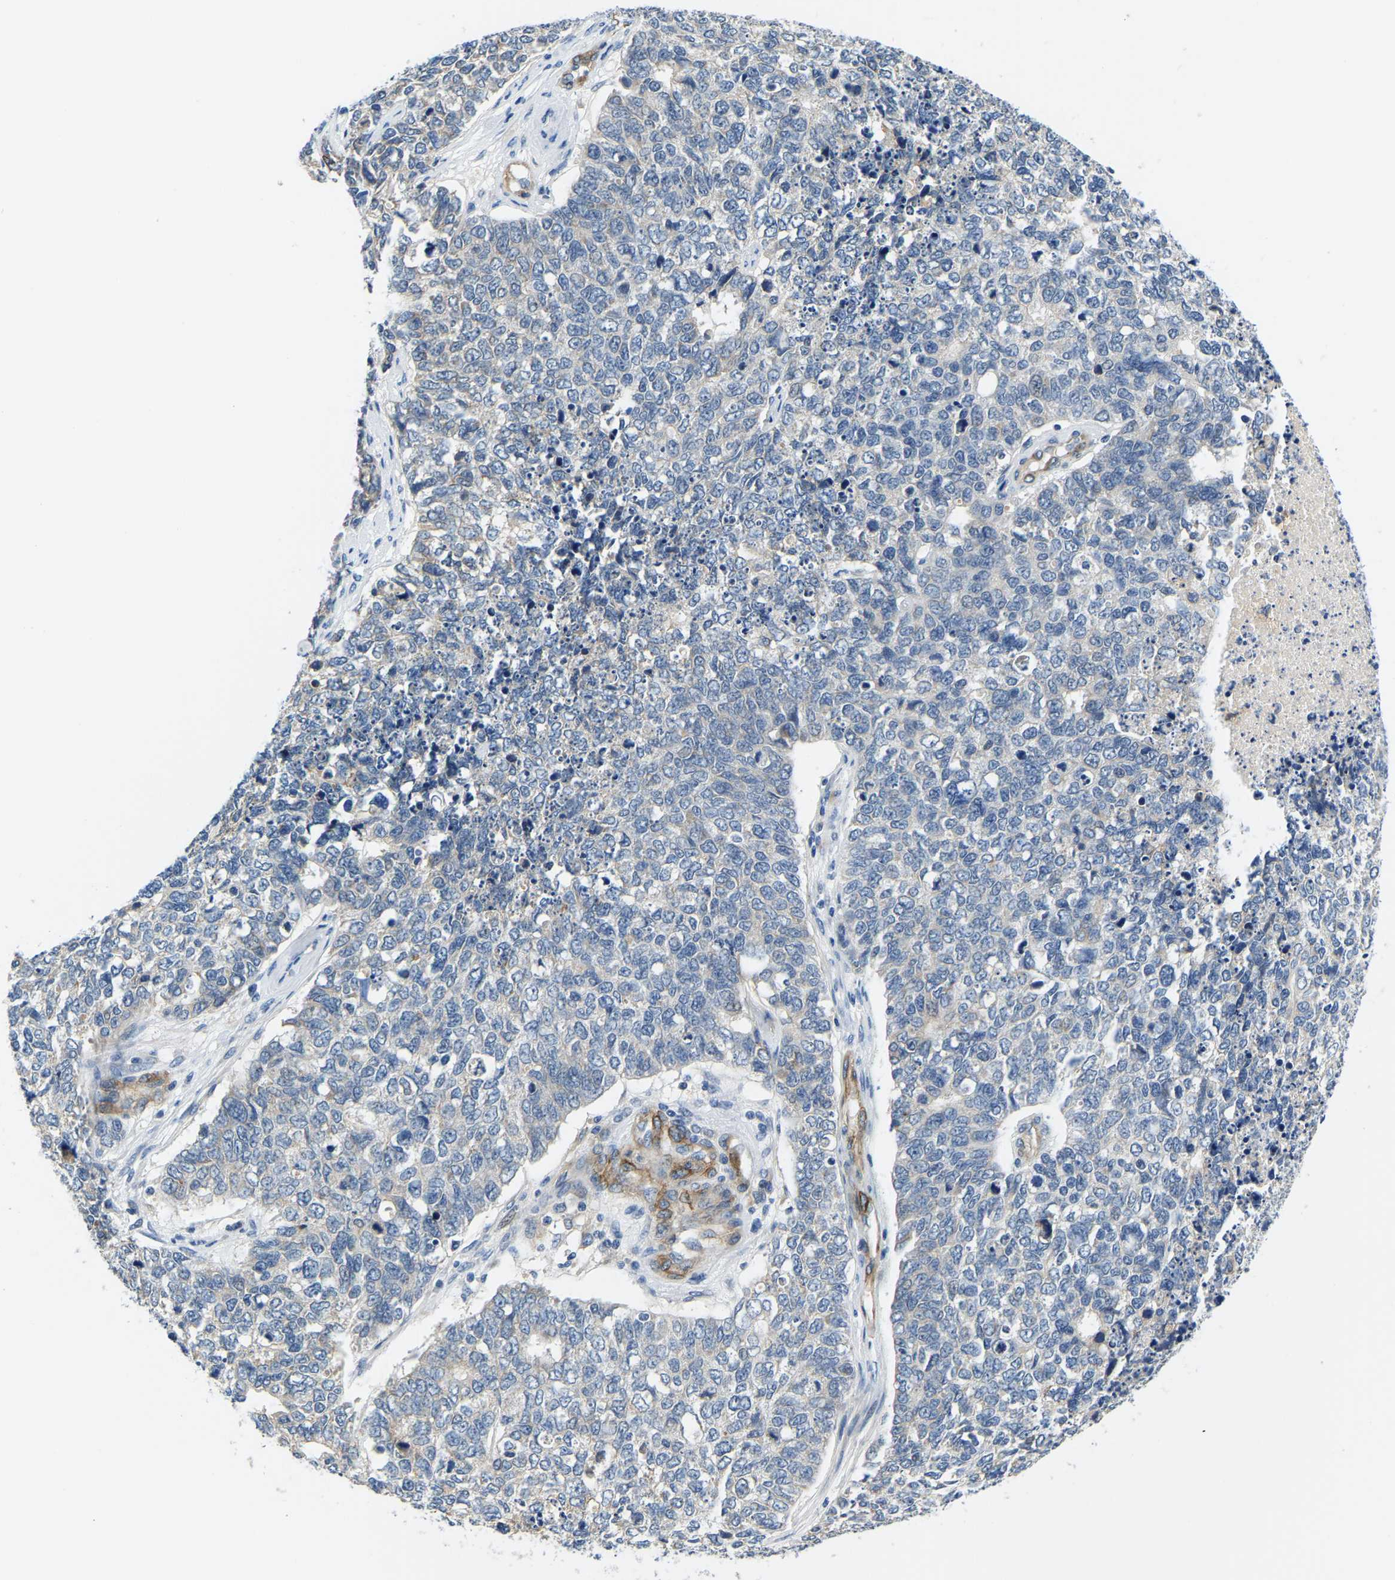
{"staining": {"intensity": "negative", "quantity": "none", "location": "none"}, "tissue": "cervical cancer", "cell_type": "Tumor cells", "image_type": "cancer", "snomed": [{"axis": "morphology", "description": "Squamous cell carcinoma, NOS"}, {"axis": "topography", "description": "Cervix"}], "caption": "This micrograph is of cervical cancer (squamous cell carcinoma) stained with immunohistochemistry to label a protein in brown with the nuclei are counter-stained blue. There is no expression in tumor cells.", "gene": "LIAS", "patient": {"sex": "female", "age": 63}}